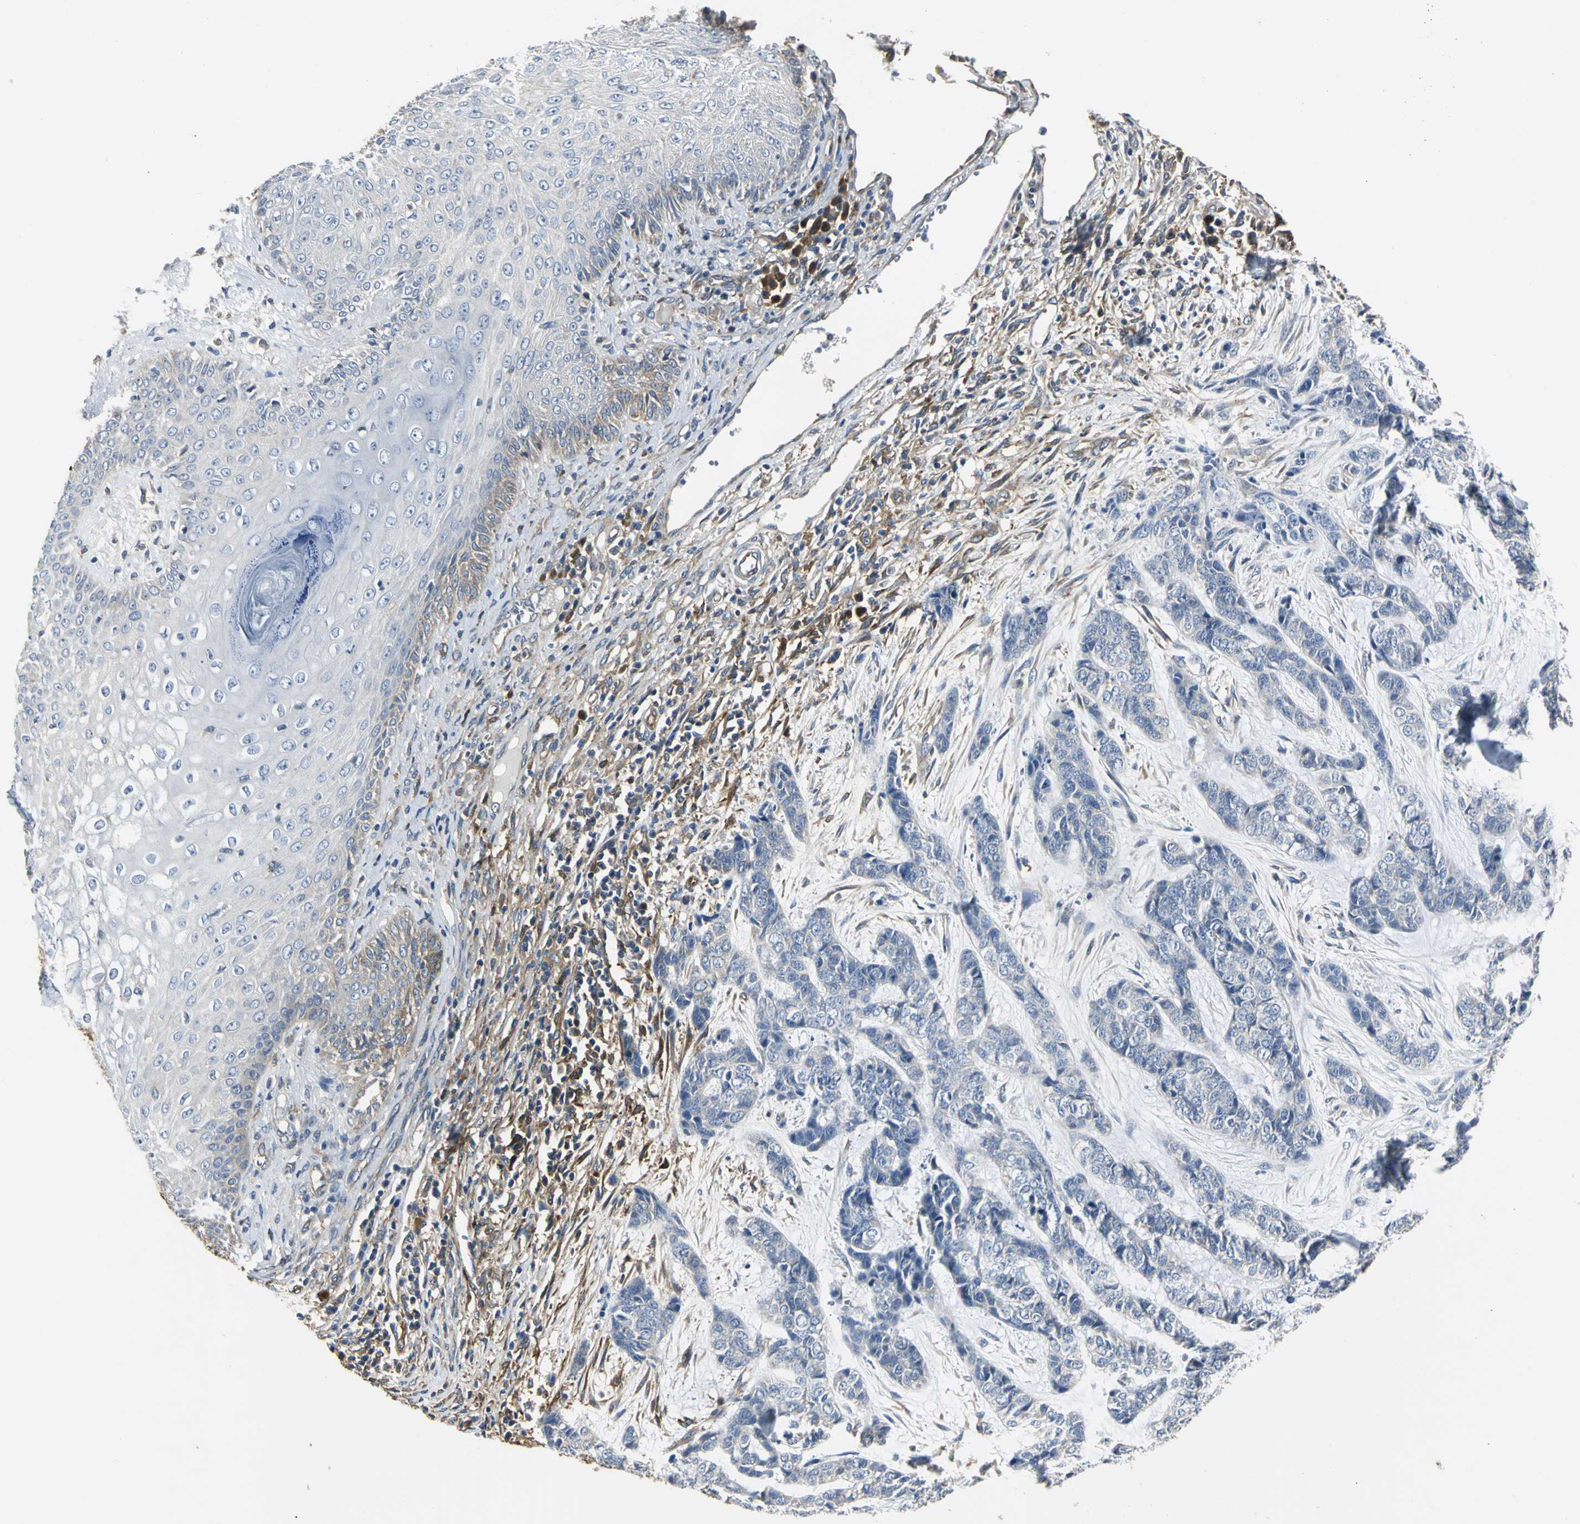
{"staining": {"intensity": "negative", "quantity": "none", "location": "none"}, "tissue": "skin cancer", "cell_type": "Tumor cells", "image_type": "cancer", "snomed": [{"axis": "morphology", "description": "Basal cell carcinoma"}, {"axis": "topography", "description": "Skin"}], "caption": "Protein analysis of skin cancer displays no significant expression in tumor cells.", "gene": "CHRNB1", "patient": {"sex": "female", "age": 64}}